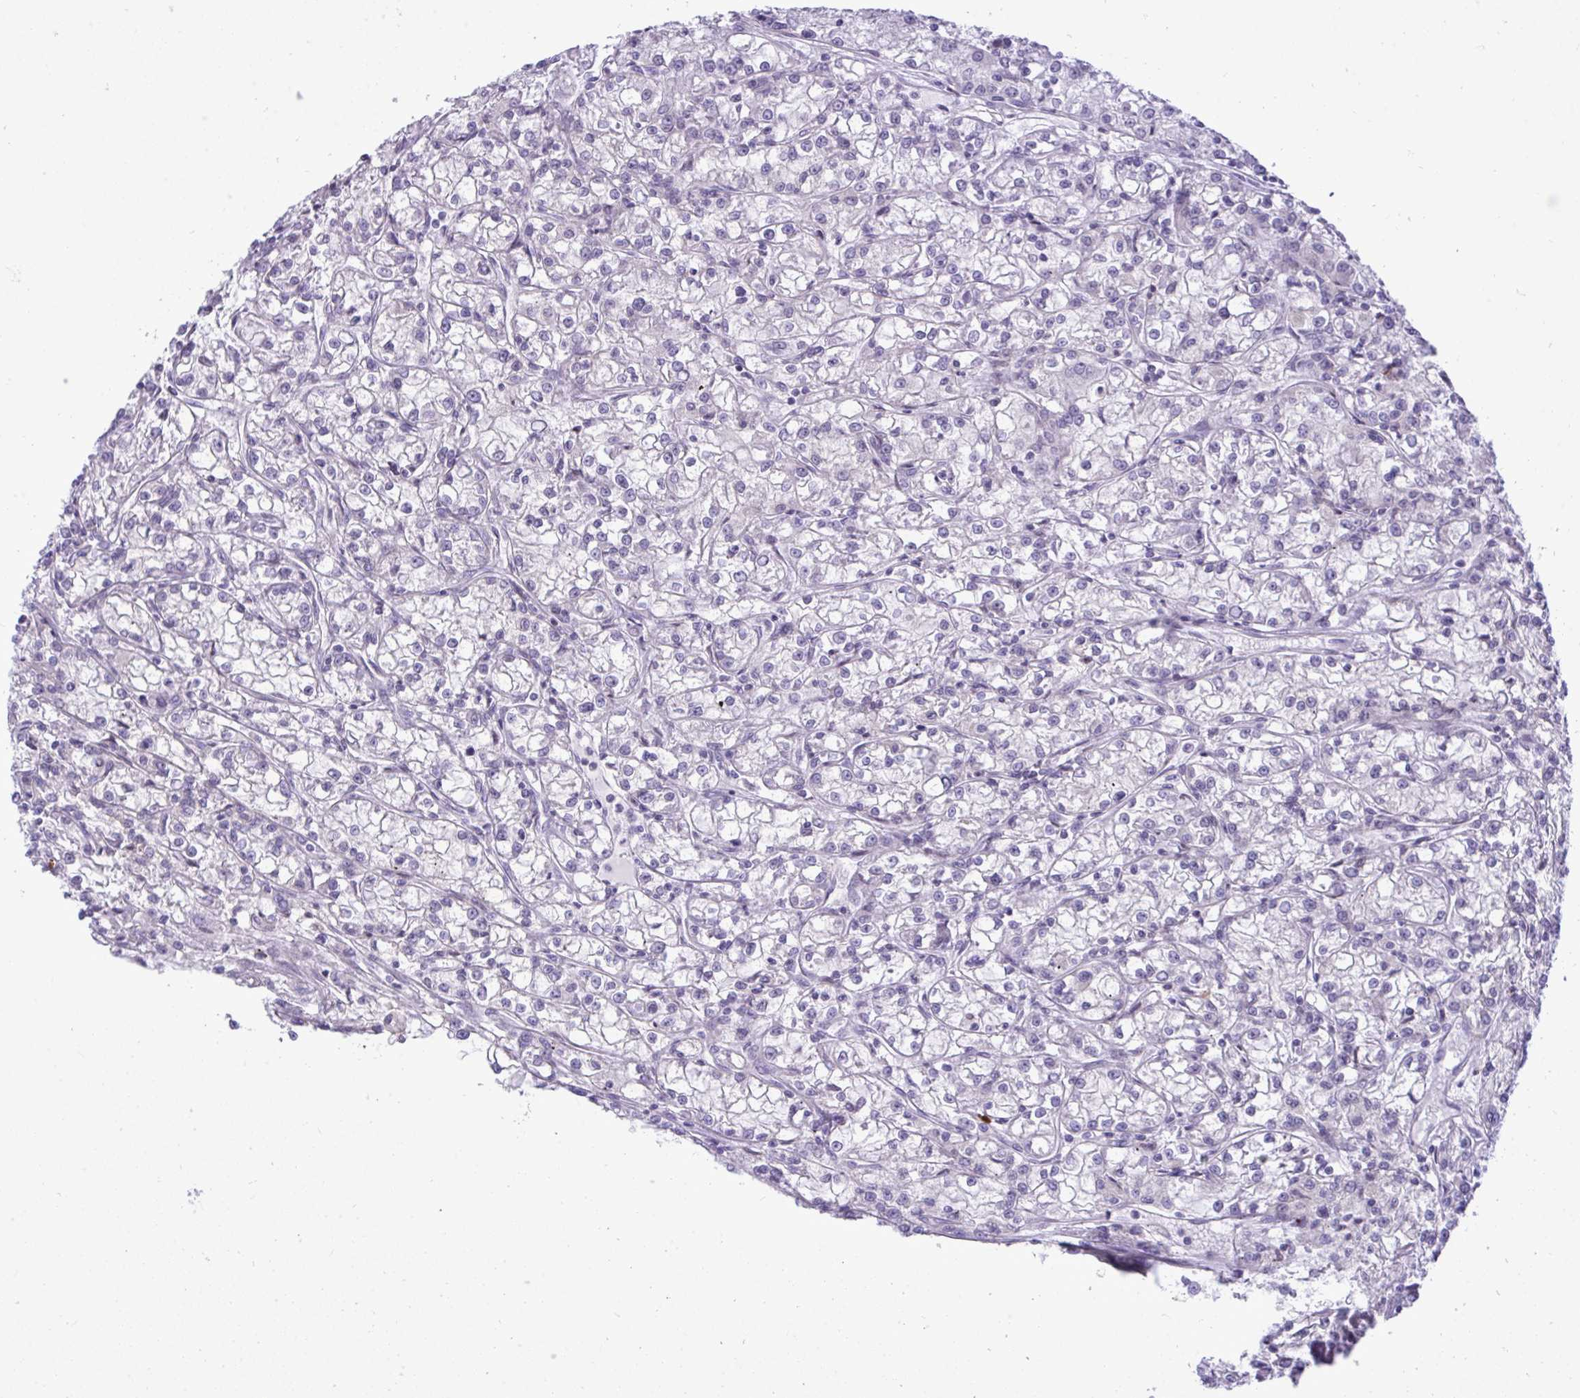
{"staining": {"intensity": "negative", "quantity": "none", "location": "none"}, "tissue": "renal cancer", "cell_type": "Tumor cells", "image_type": "cancer", "snomed": [{"axis": "morphology", "description": "Adenocarcinoma, NOS"}, {"axis": "topography", "description": "Kidney"}], "caption": "Histopathology image shows no protein positivity in tumor cells of adenocarcinoma (renal) tissue.", "gene": "SPAG1", "patient": {"sex": "female", "age": 59}}